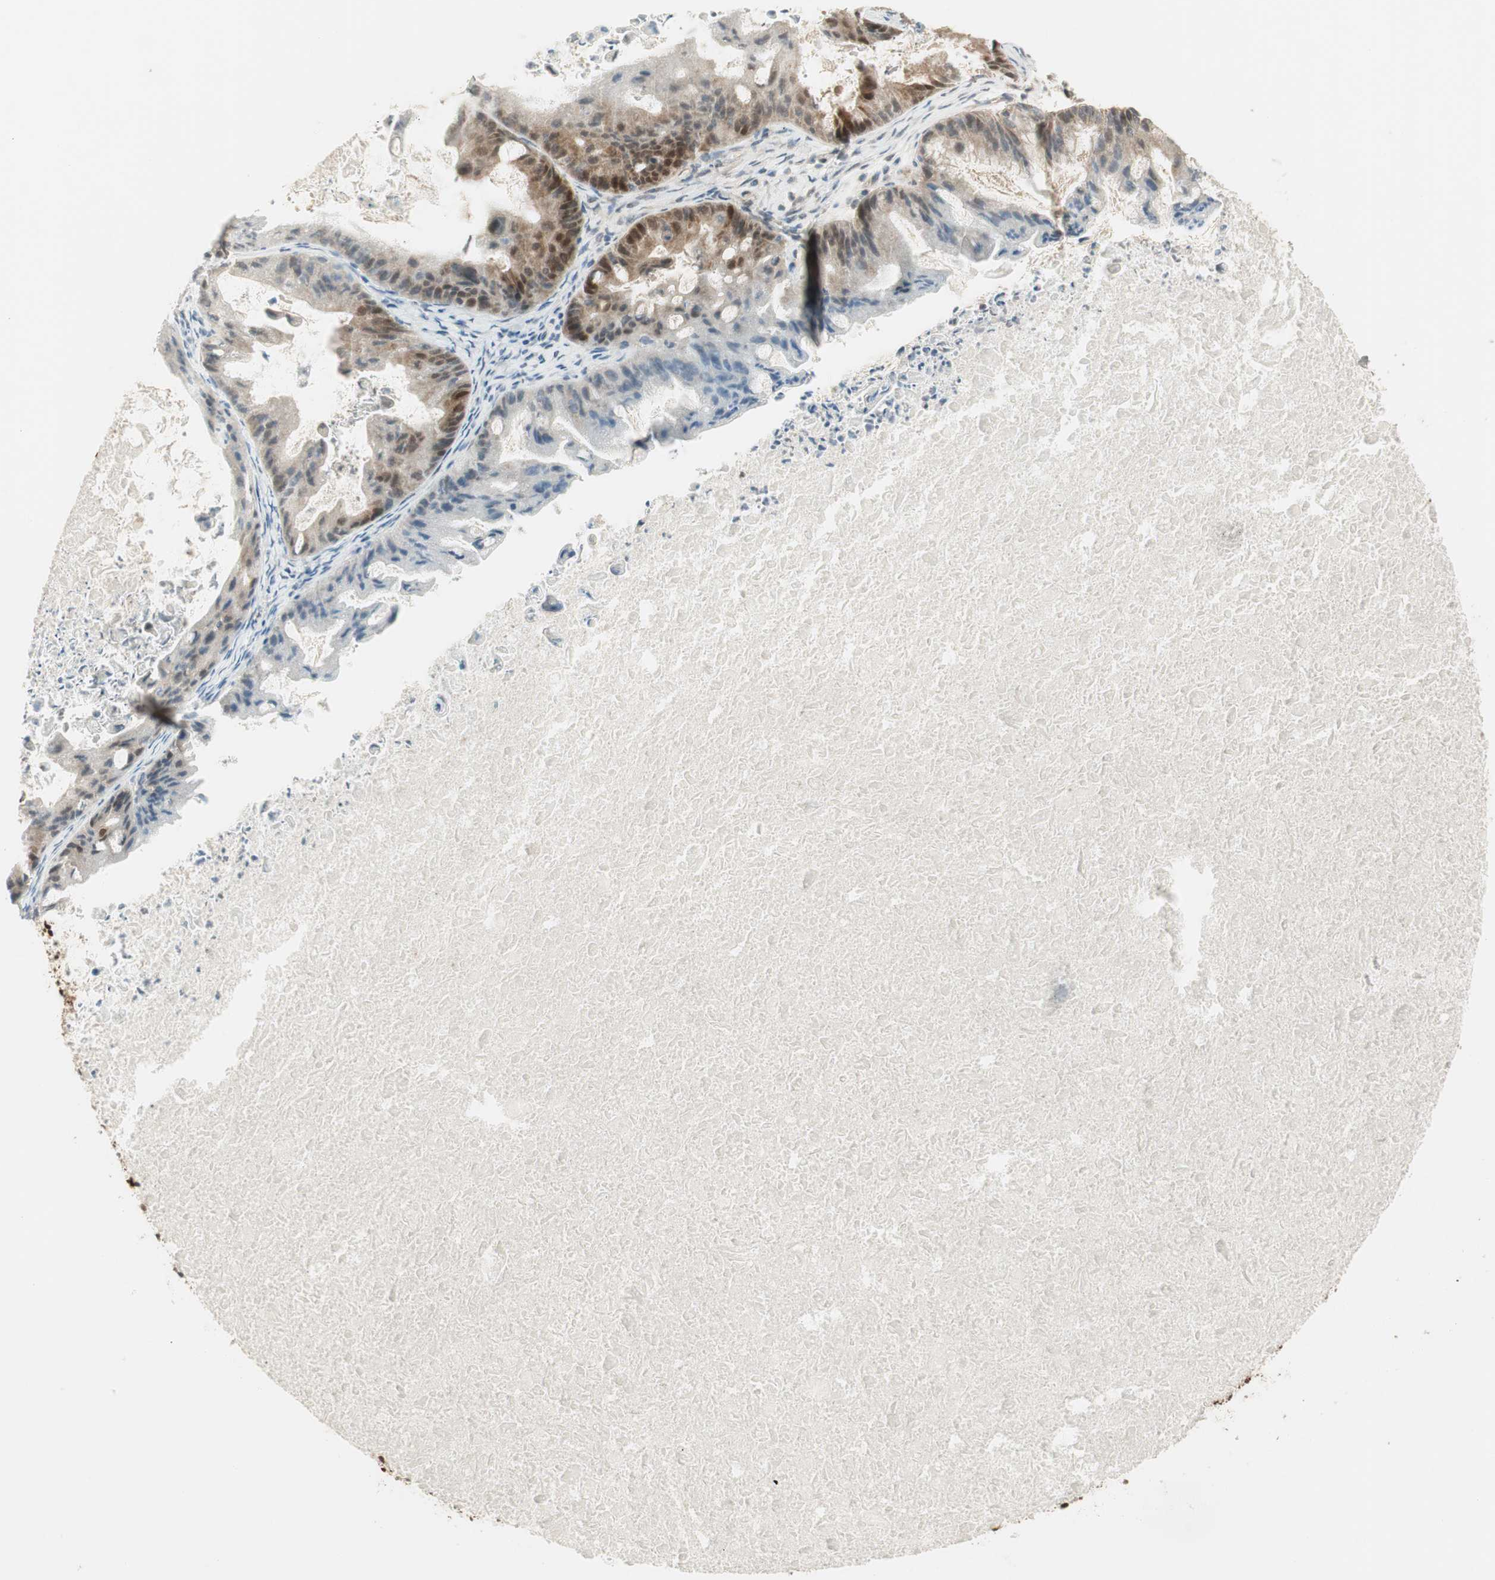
{"staining": {"intensity": "weak", "quantity": "25%-75%", "location": "cytoplasmic/membranous,nuclear"}, "tissue": "ovarian cancer", "cell_type": "Tumor cells", "image_type": "cancer", "snomed": [{"axis": "morphology", "description": "Cystadenocarcinoma, mucinous, NOS"}, {"axis": "topography", "description": "Ovary"}], "caption": "Mucinous cystadenocarcinoma (ovarian) tissue shows weak cytoplasmic/membranous and nuclear positivity in approximately 25%-75% of tumor cells, visualized by immunohistochemistry.", "gene": "IPO5", "patient": {"sex": "female", "age": 37}}